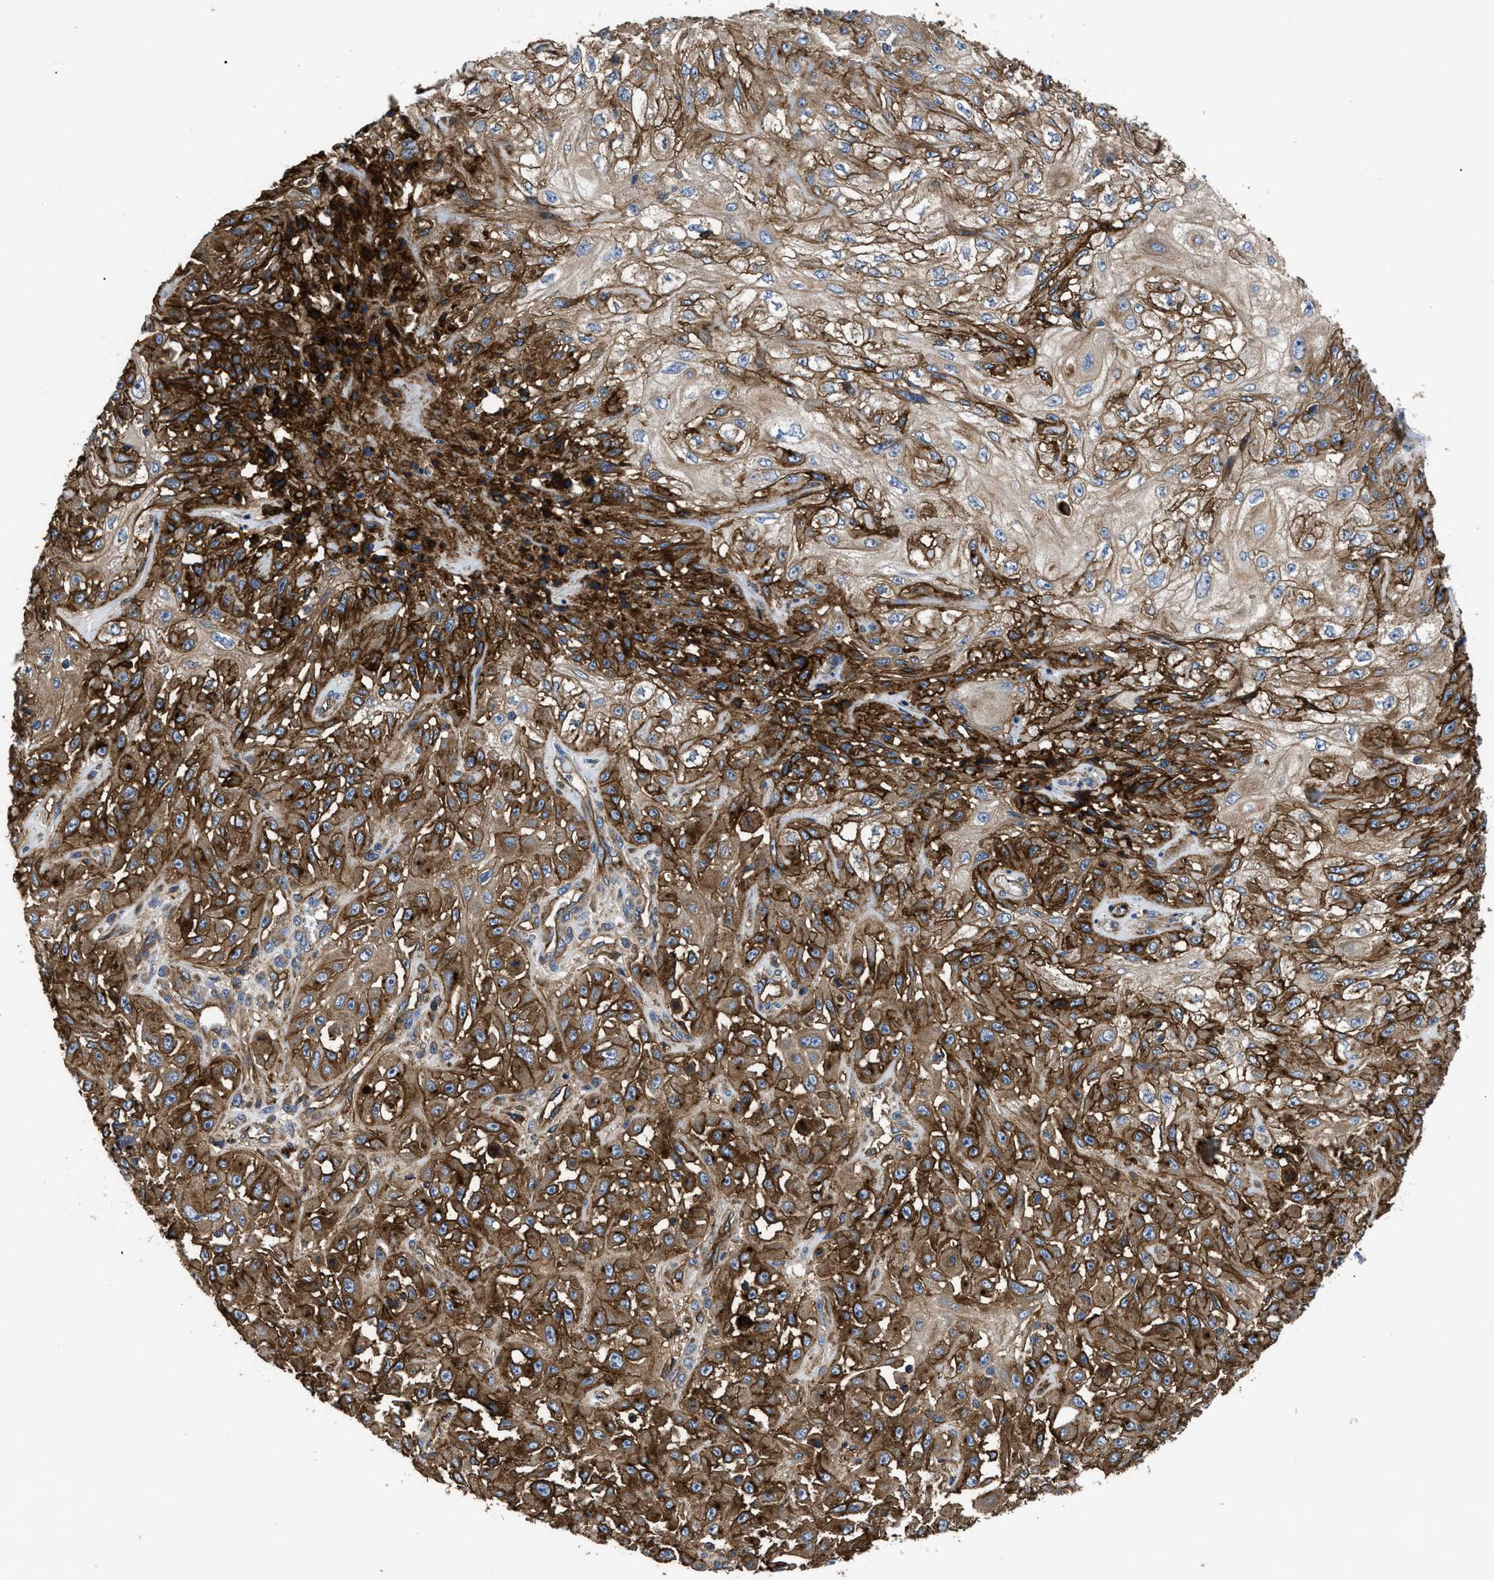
{"staining": {"intensity": "strong", "quantity": ">75%", "location": "cytoplasmic/membranous"}, "tissue": "skin cancer", "cell_type": "Tumor cells", "image_type": "cancer", "snomed": [{"axis": "morphology", "description": "Squamous cell carcinoma, NOS"}, {"axis": "morphology", "description": "Squamous cell carcinoma, metastatic, NOS"}, {"axis": "topography", "description": "Skin"}, {"axis": "topography", "description": "Lymph node"}], "caption": "A brown stain shows strong cytoplasmic/membranous expression of a protein in human metastatic squamous cell carcinoma (skin) tumor cells.", "gene": "NT5E", "patient": {"sex": "male", "age": 75}}